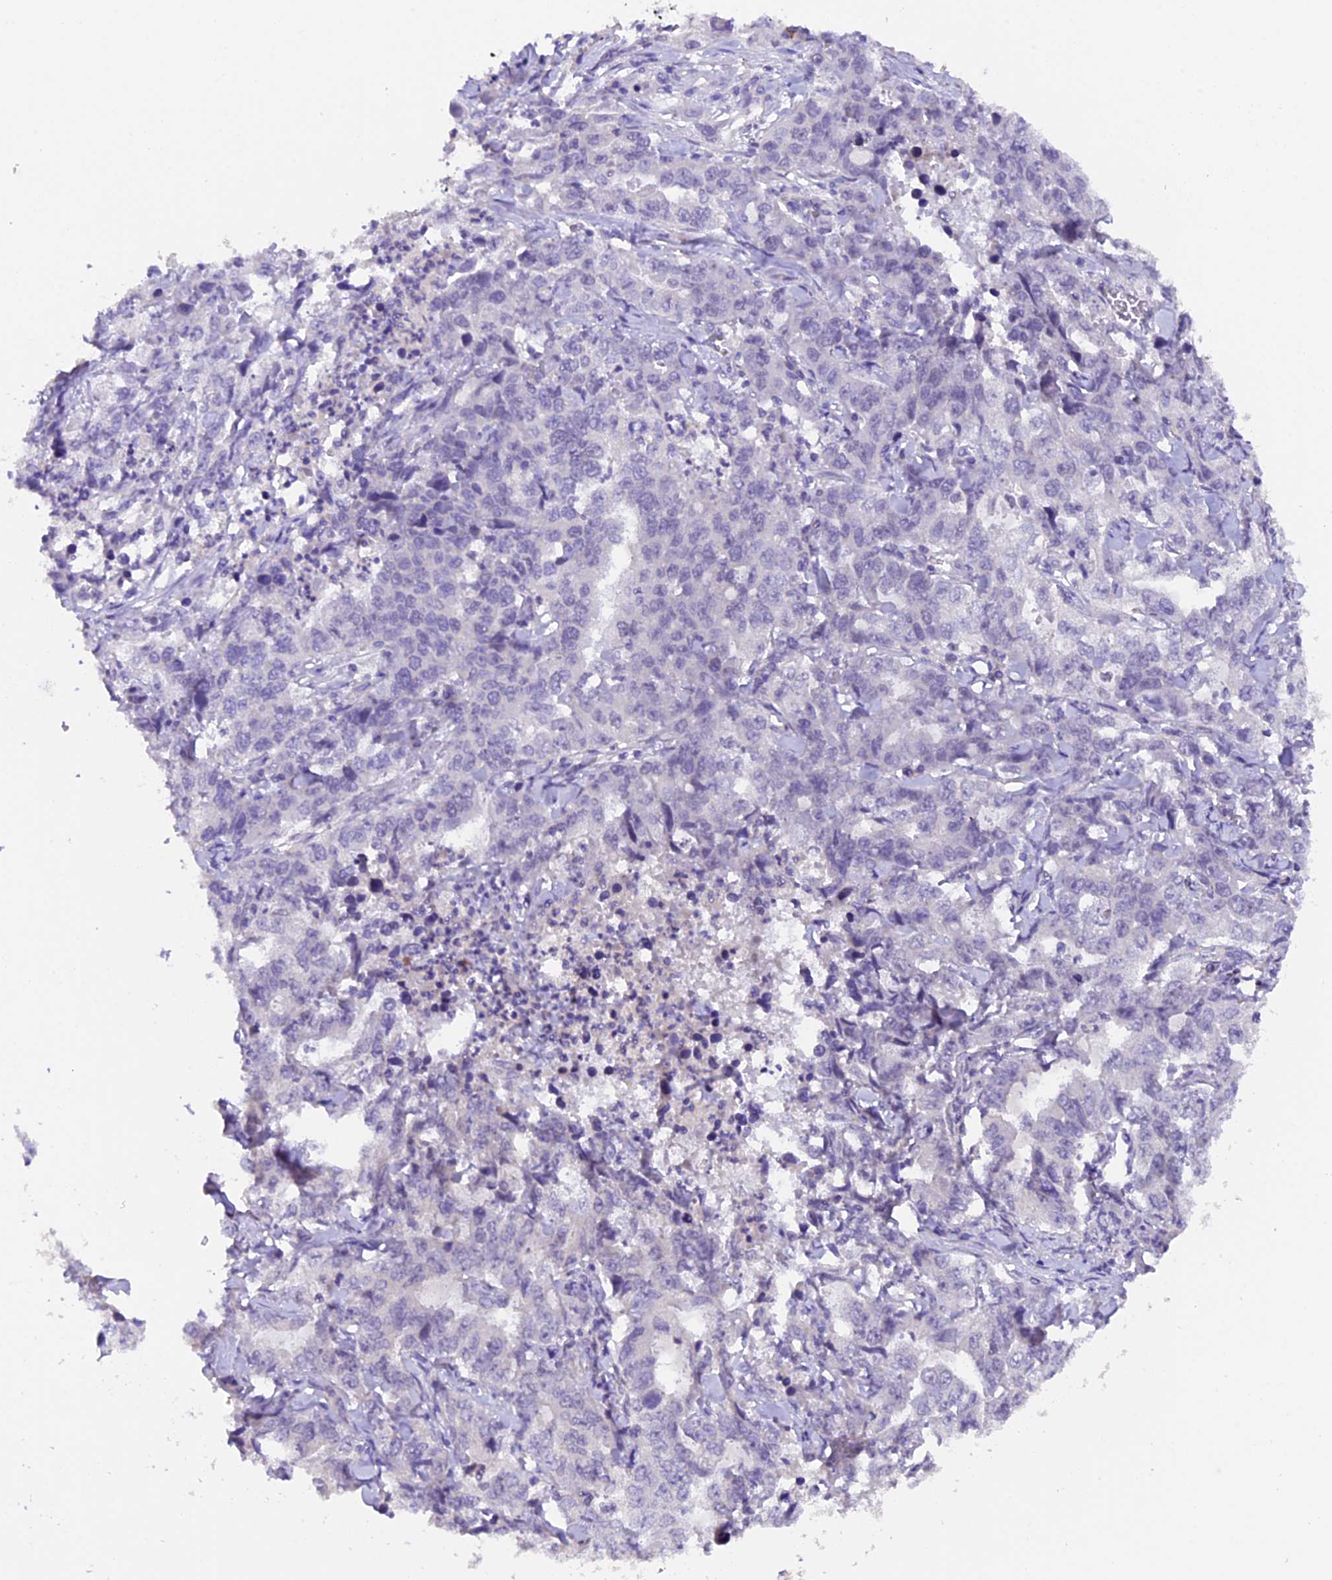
{"staining": {"intensity": "negative", "quantity": "none", "location": "none"}, "tissue": "lung cancer", "cell_type": "Tumor cells", "image_type": "cancer", "snomed": [{"axis": "morphology", "description": "Adenocarcinoma, NOS"}, {"axis": "topography", "description": "Lung"}], "caption": "Immunohistochemical staining of human adenocarcinoma (lung) reveals no significant staining in tumor cells. Nuclei are stained in blue.", "gene": "GNB5", "patient": {"sex": "female", "age": 51}}